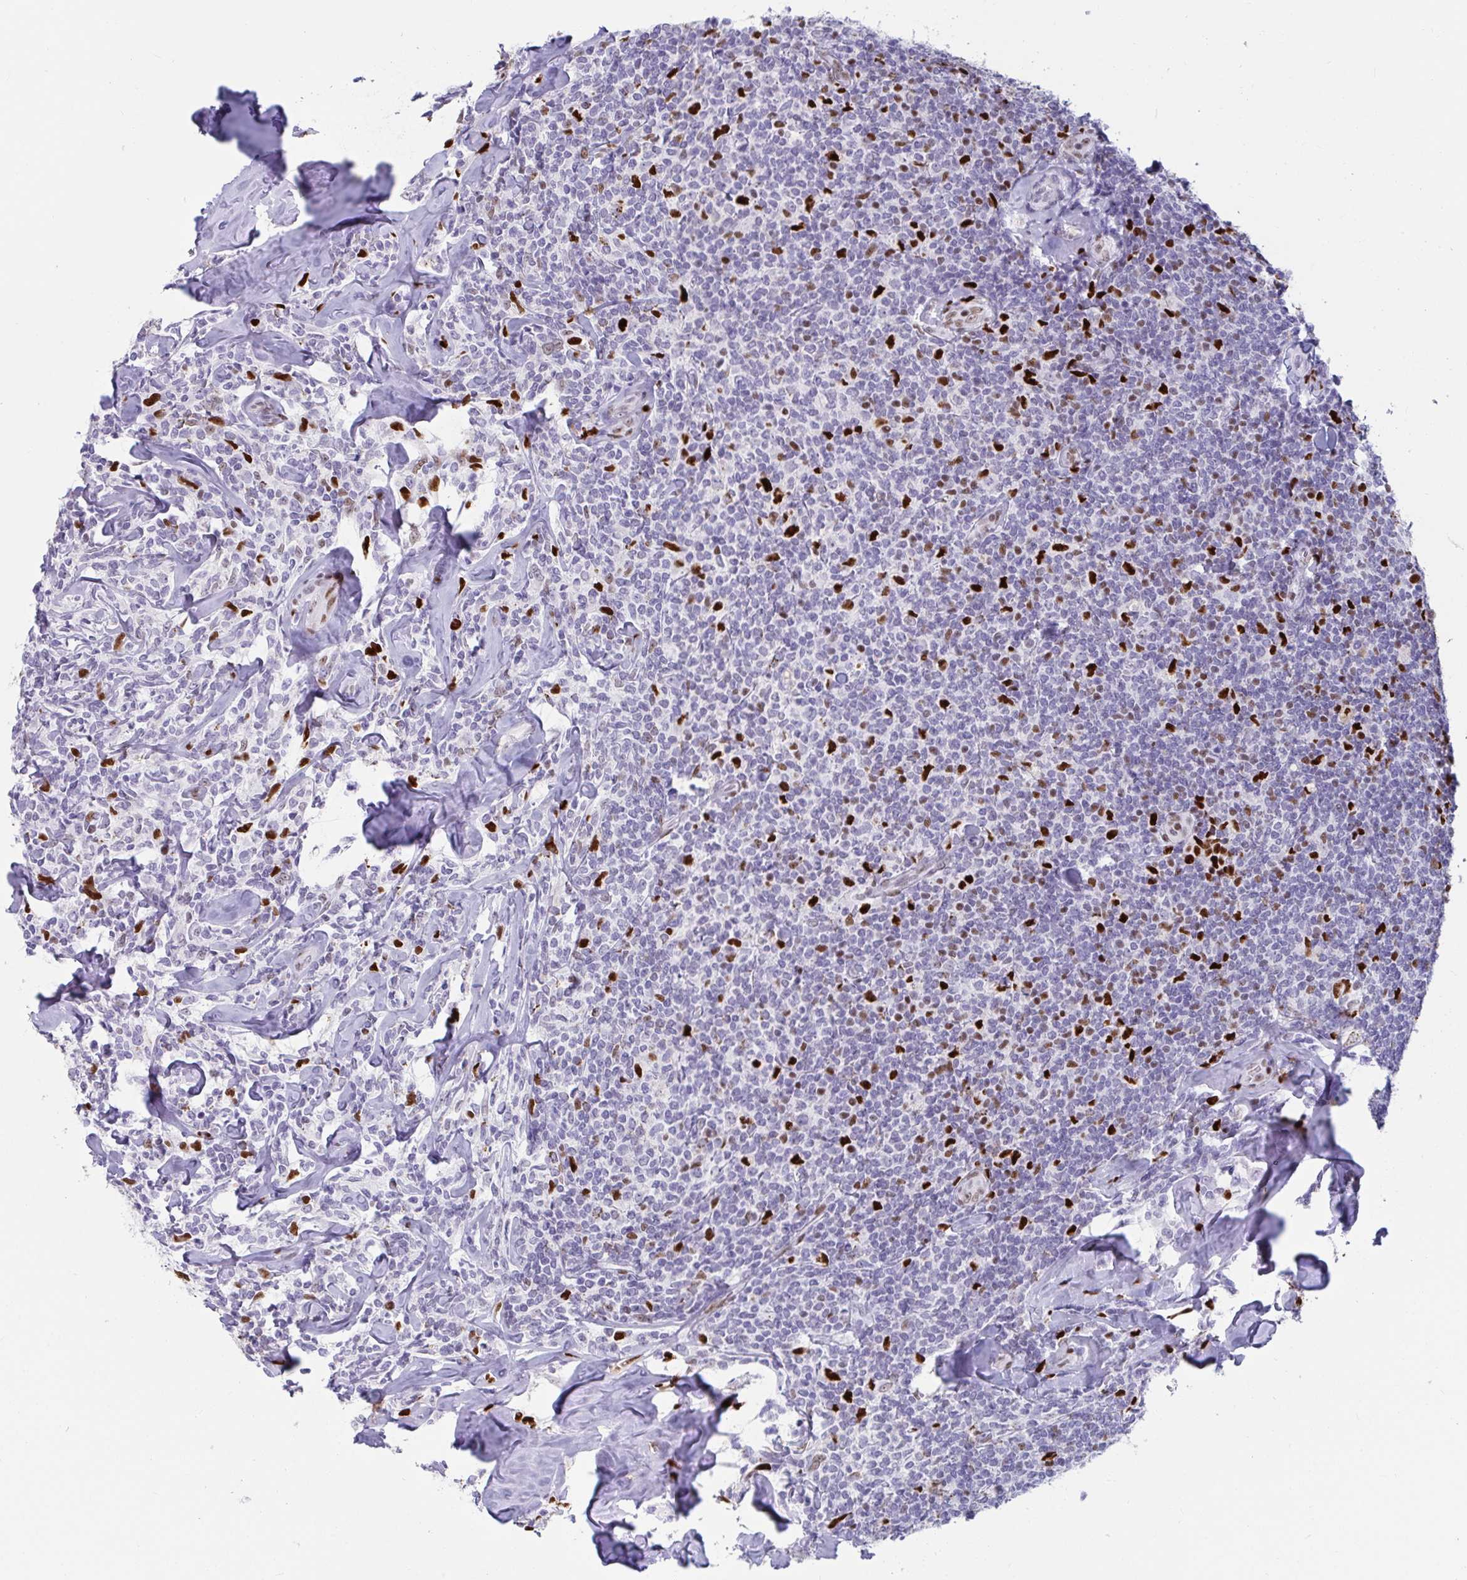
{"staining": {"intensity": "negative", "quantity": "none", "location": "none"}, "tissue": "lymphoma", "cell_type": "Tumor cells", "image_type": "cancer", "snomed": [{"axis": "morphology", "description": "Malignant lymphoma, non-Hodgkin's type, Low grade"}, {"axis": "topography", "description": "Lymph node"}], "caption": "Tumor cells show no significant protein expression in lymphoma.", "gene": "ZNF586", "patient": {"sex": "female", "age": 56}}